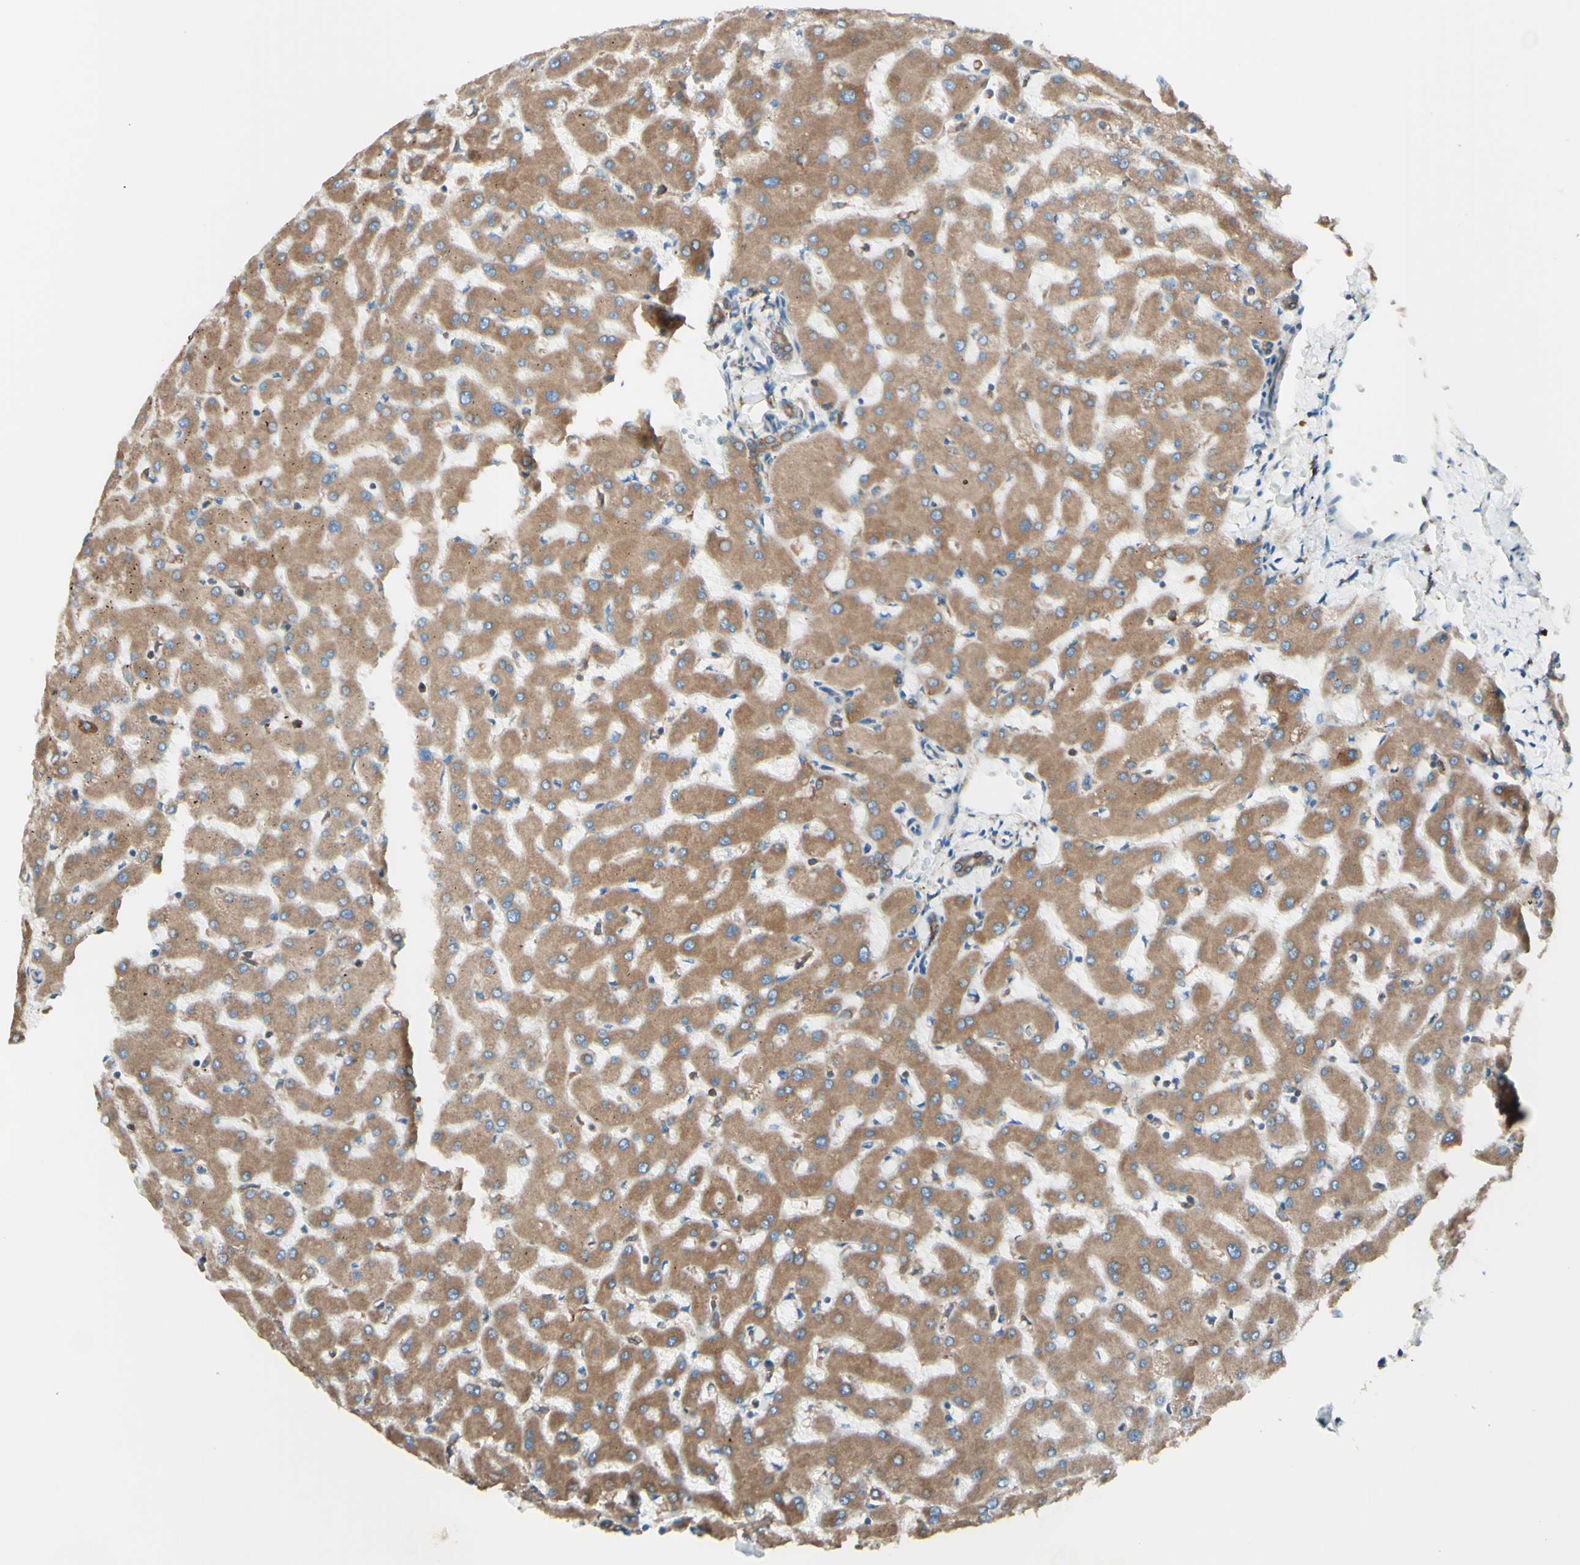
{"staining": {"intensity": "moderate", "quantity": ">75%", "location": "cytoplasmic/membranous"}, "tissue": "liver", "cell_type": "Cholangiocytes", "image_type": "normal", "snomed": [{"axis": "morphology", "description": "Normal tissue, NOS"}, {"axis": "topography", "description": "Liver"}], "caption": "Normal liver displays moderate cytoplasmic/membranous positivity in about >75% of cholangiocytes.", "gene": "DNAJB11", "patient": {"sex": "female", "age": 63}}